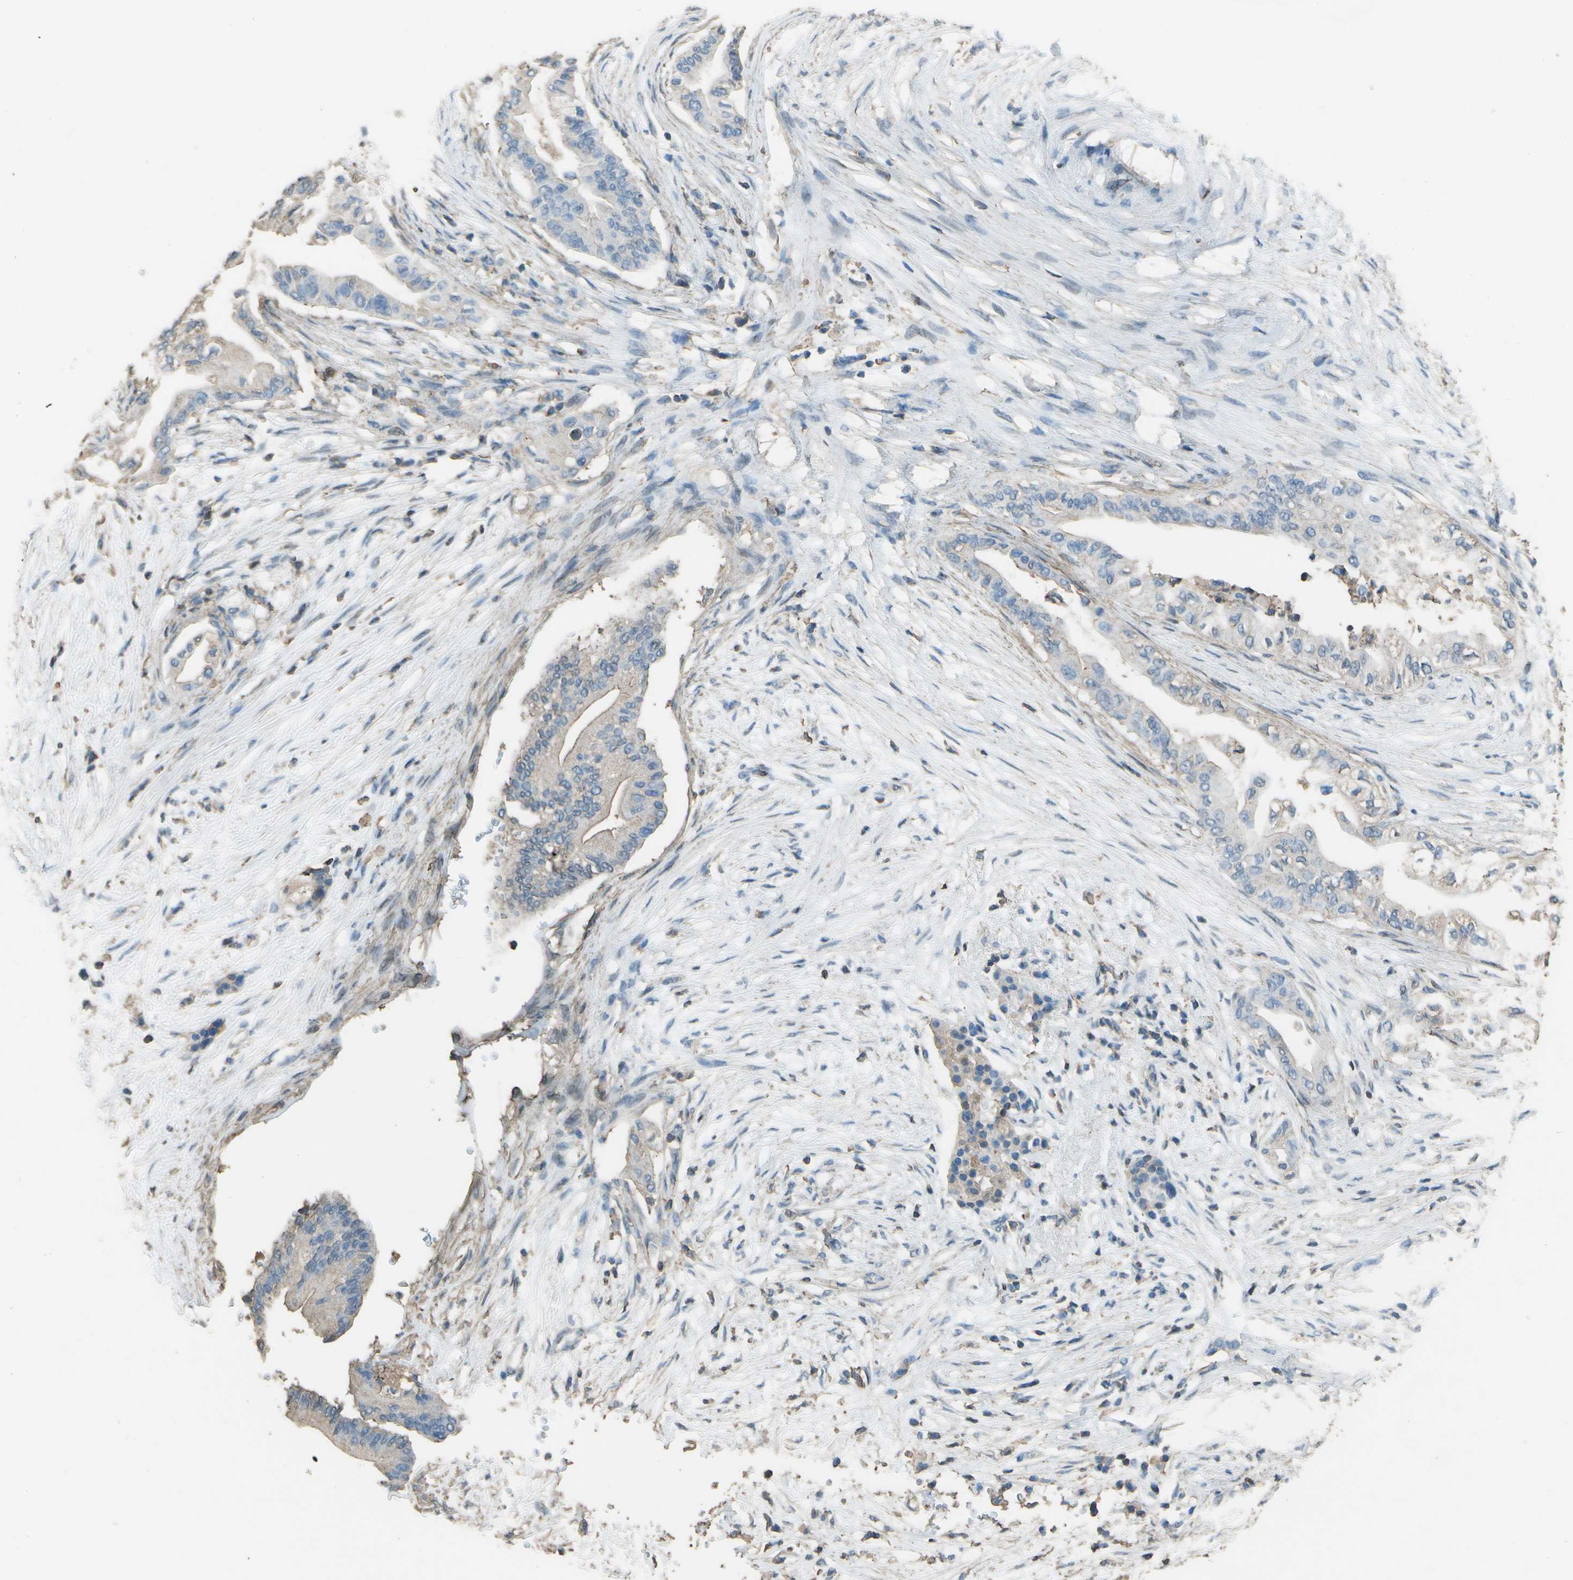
{"staining": {"intensity": "weak", "quantity": "<25%", "location": "cytoplasmic/membranous"}, "tissue": "pancreatic cancer", "cell_type": "Tumor cells", "image_type": "cancer", "snomed": [{"axis": "morphology", "description": "Normal tissue, NOS"}, {"axis": "morphology", "description": "Adenocarcinoma, NOS"}, {"axis": "topography", "description": "Pancreas"}, {"axis": "topography", "description": "Duodenum"}], "caption": "Photomicrograph shows no protein positivity in tumor cells of pancreatic cancer tissue.", "gene": "CYP4F11", "patient": {"sex": "female", "age": 60}}